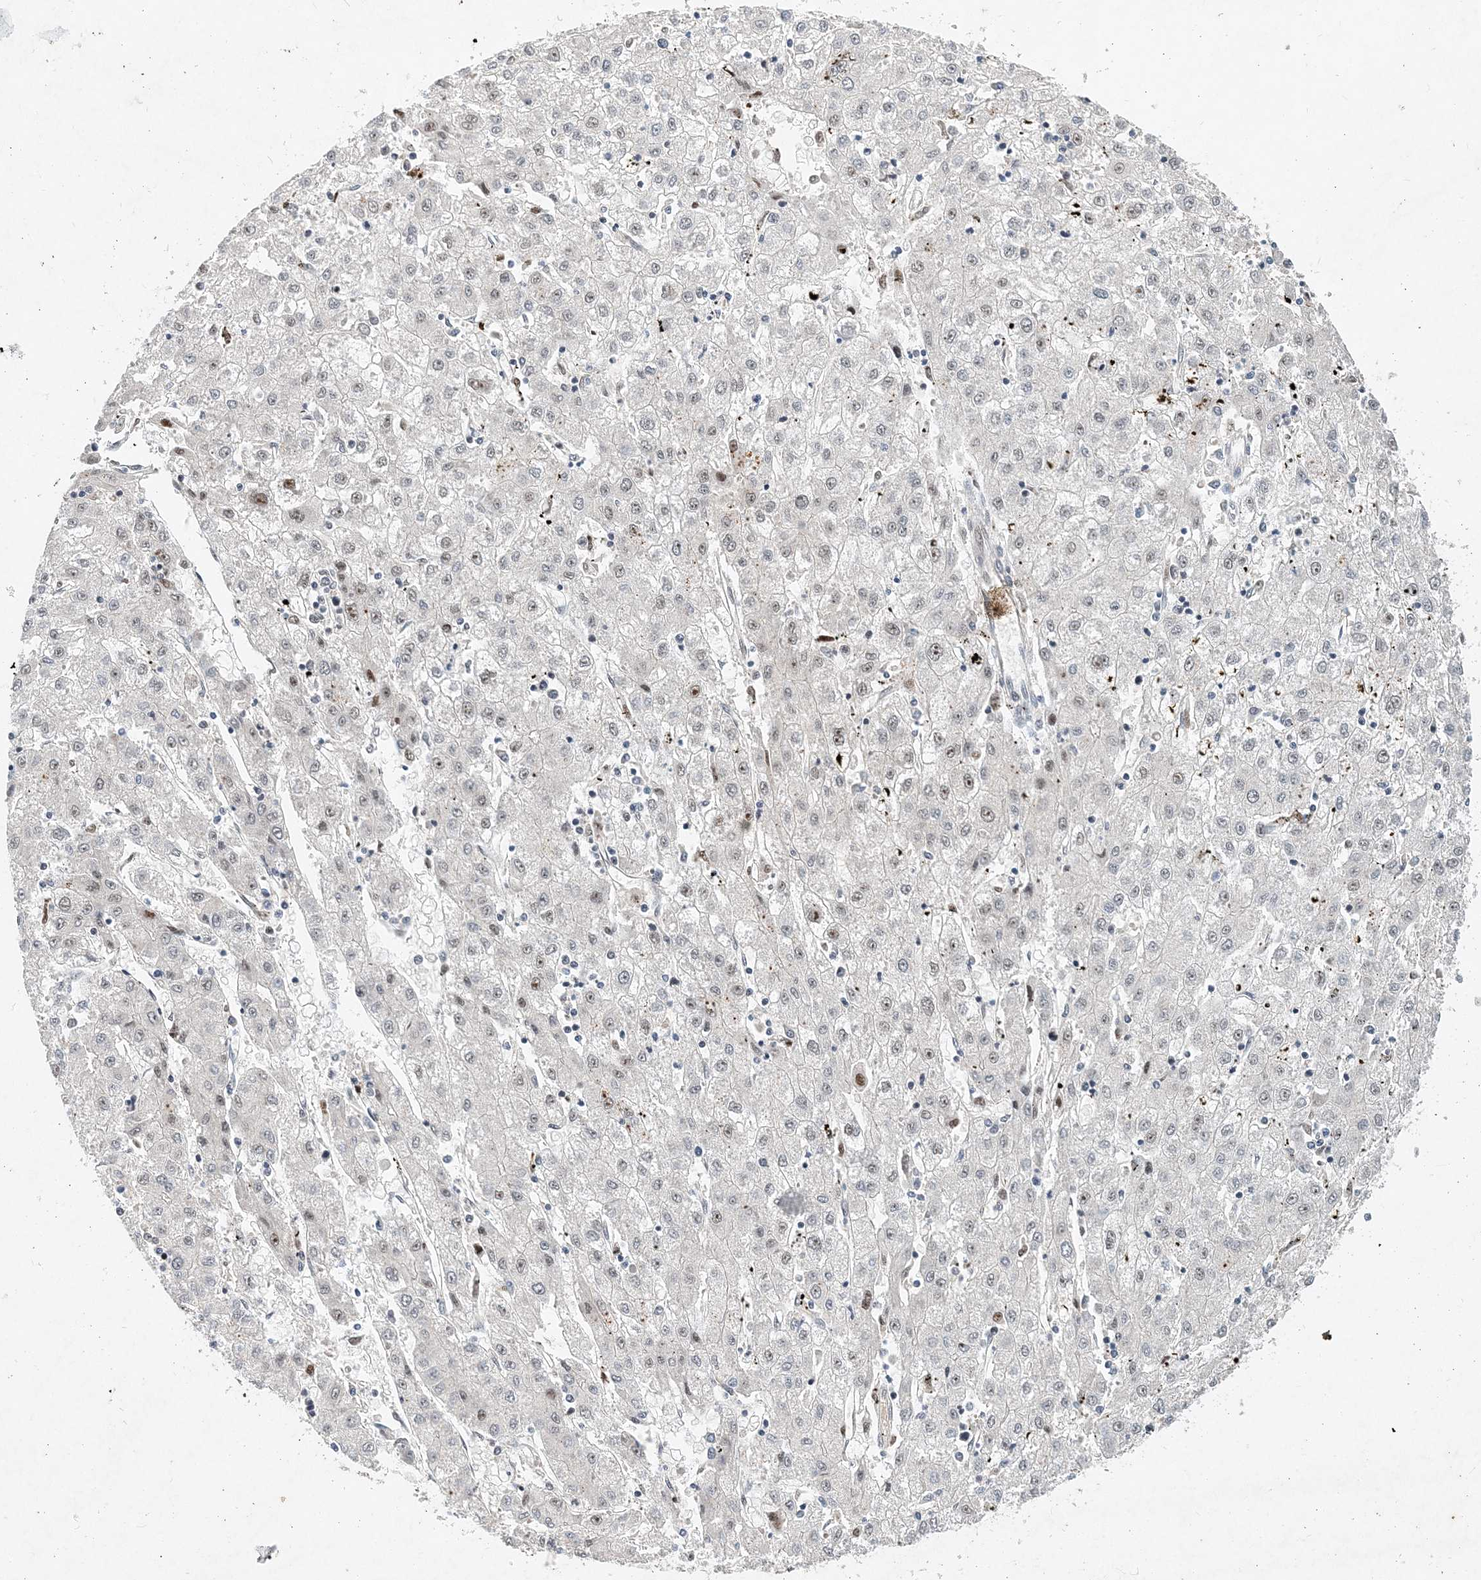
{"staining": {"intensity": "weak", "quantity": "<25%", "location": "nuclear"}, "tissue": "liver cancer", "cell_type": "Tumor cells", "image_type": "cancer", "snomed": [{"axis": "morphology", "description": "Carcinoma, Hepatocellular, NOS"}, {"axis": "topography", "description": "Liver"}], "caption": "A micrograph of liver cancer stained for a protein shows no brown staining in tumor cells.", "gene": "KPNA4", "patient": {"sex": "male", "age": 72}}